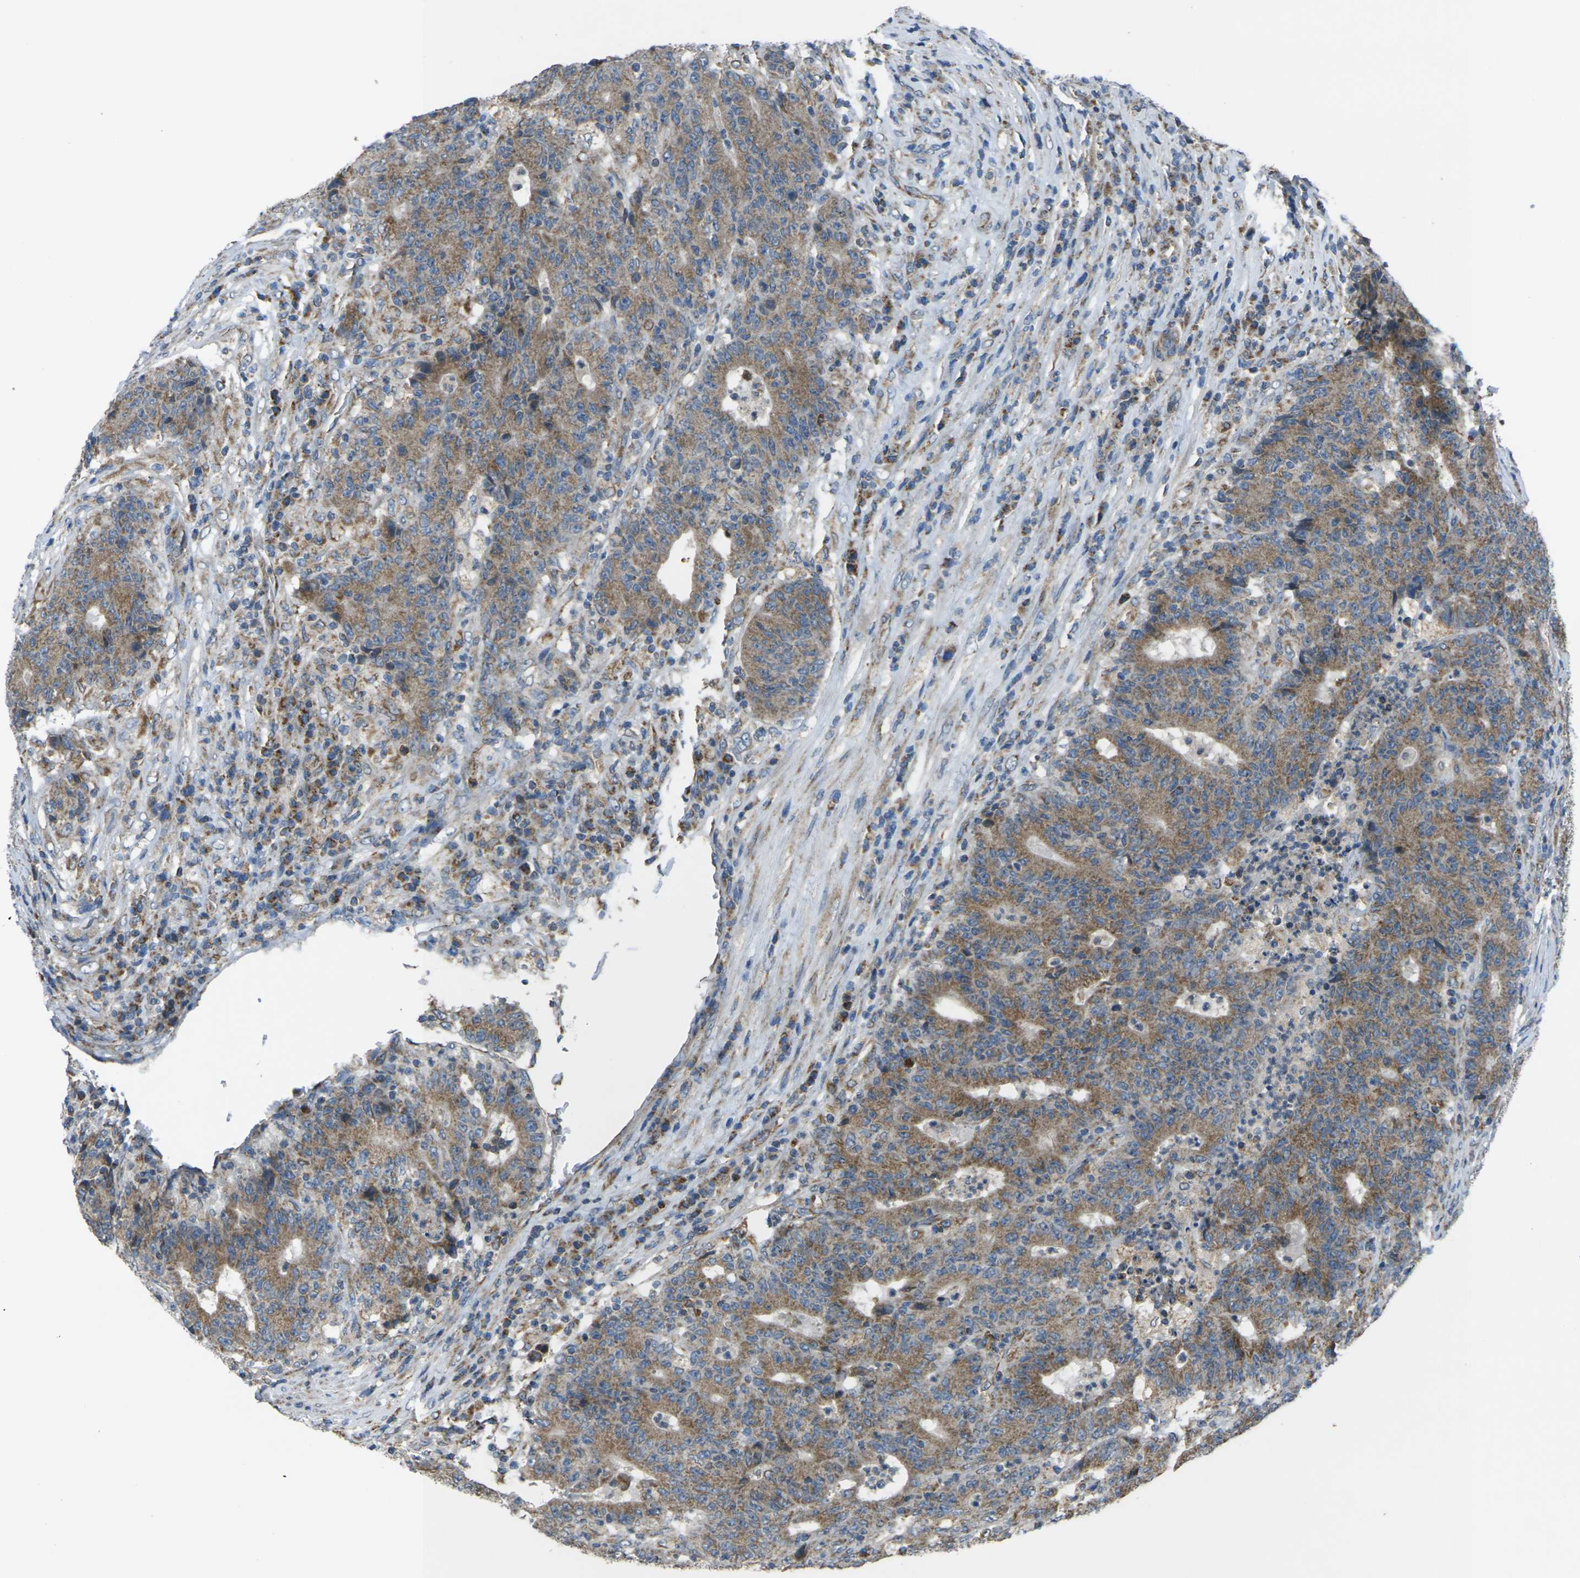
{"staining": {"intensity": "moderate", "quantity": ">75%", "location": "cytoplasmic/membranous"}, "tissue": "colorectal cancer", "cell_type": "Tumor cells", "image_type": "cancer", "snomed": [{"axis": "morphology", "description": "Normal tissue, NOS"}, {"axis": "morphology", "description": "Adenocarcinoma, NOS"}, {"axis": "topography", "description": "Colon"}], "caption": "An IHC micrograph of tumor tissue is shown. Protein staining in brown highlights moderate cytoplasmic/membranous positivity in colorectal cancer within tumor cells.", "gene": "TMEM120B", "patient": {"sex": "female", "age": 75}}